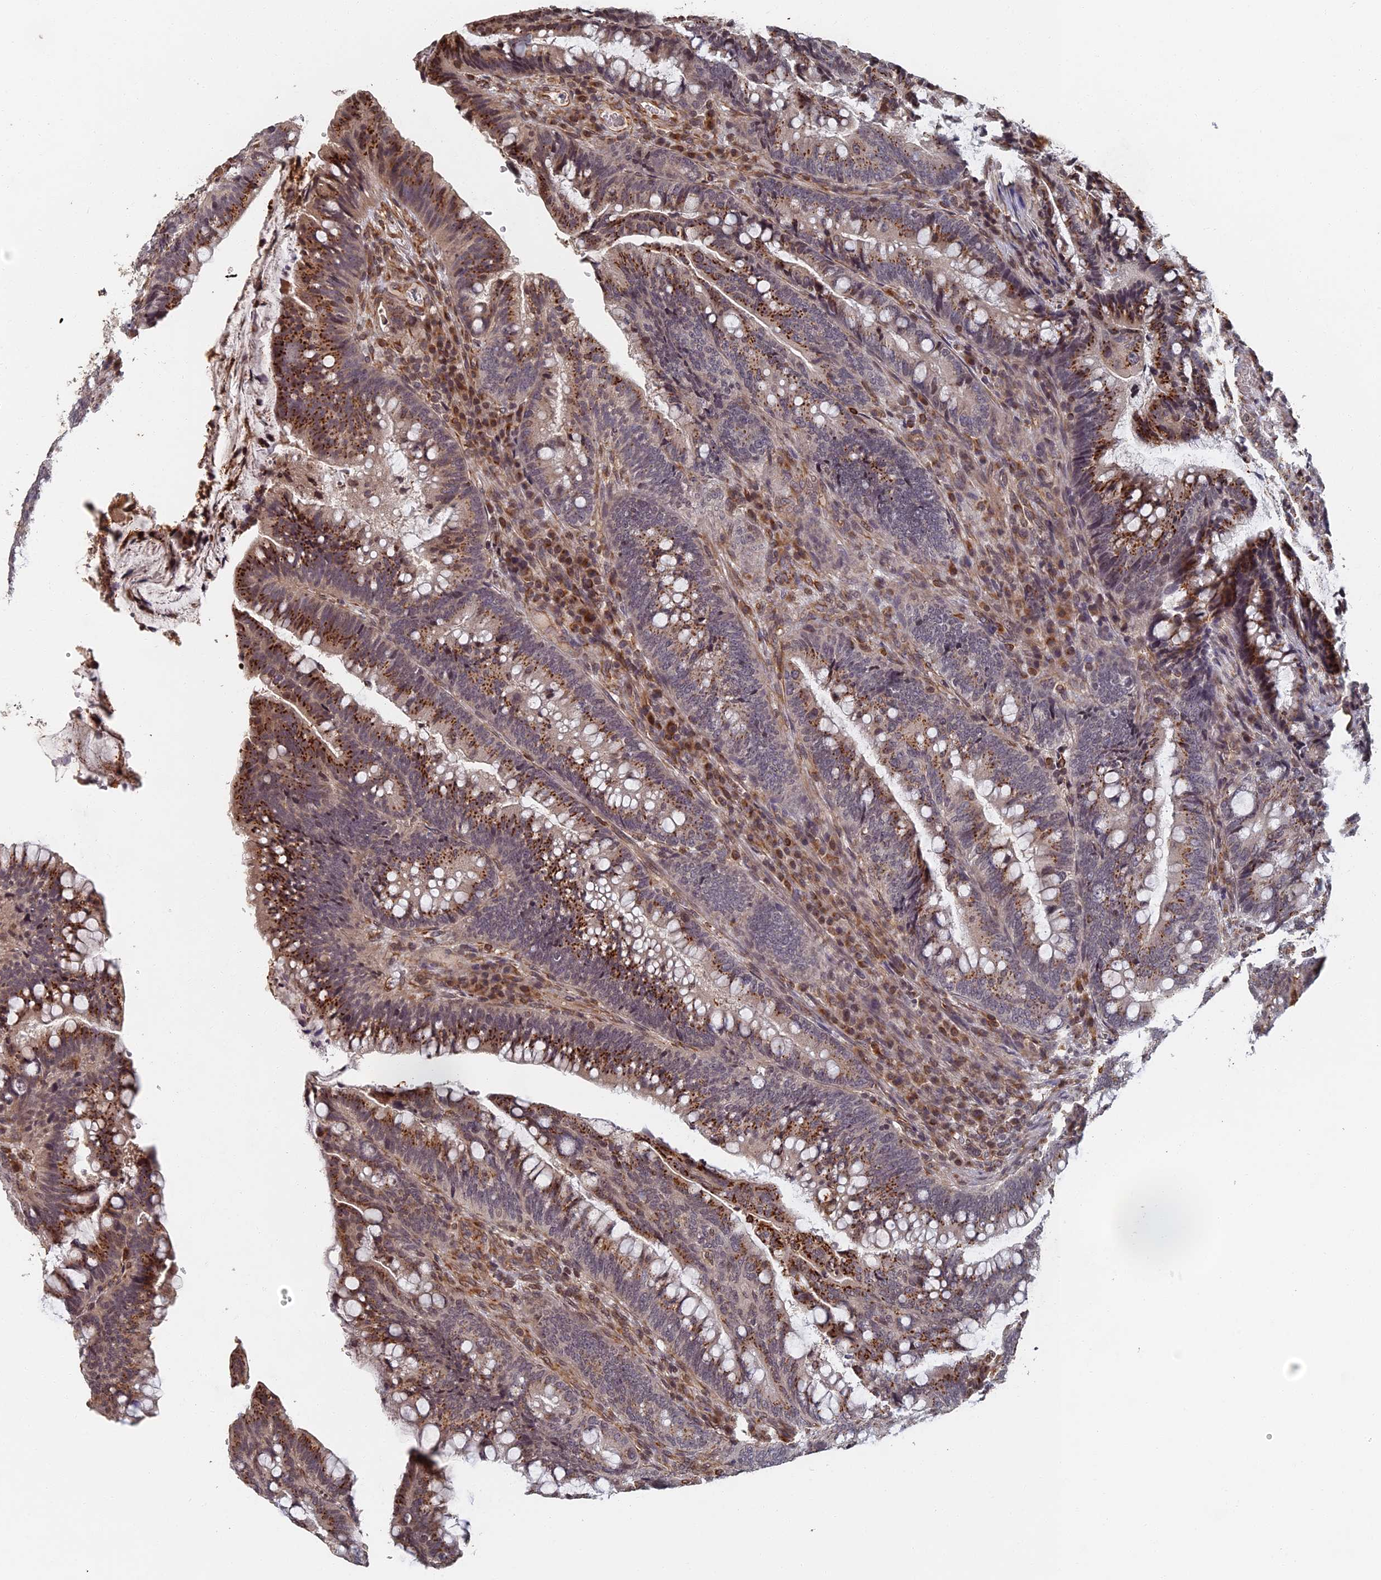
{"staining": {"intensity": "moderate", "quantity": ">75%", "location": "cytoplasmic/membranous"}, "tissue": "colorectal cancer", "cell_type": "Tumor cells", "image_type": "cancer", "snomed": [{"axis": "morphology", "description": "Adenocarcinoma, NOS"}, {"axis": "topography", "description": "Colon"}], "caption": "Protein staining displays moderate cytoplasmic/membranous positivity in approximately >75% of tumor cells in colorectal adenocarcinoma.", "gene": "ABCB10", "patient": {"sex": "female", "age": 66}}